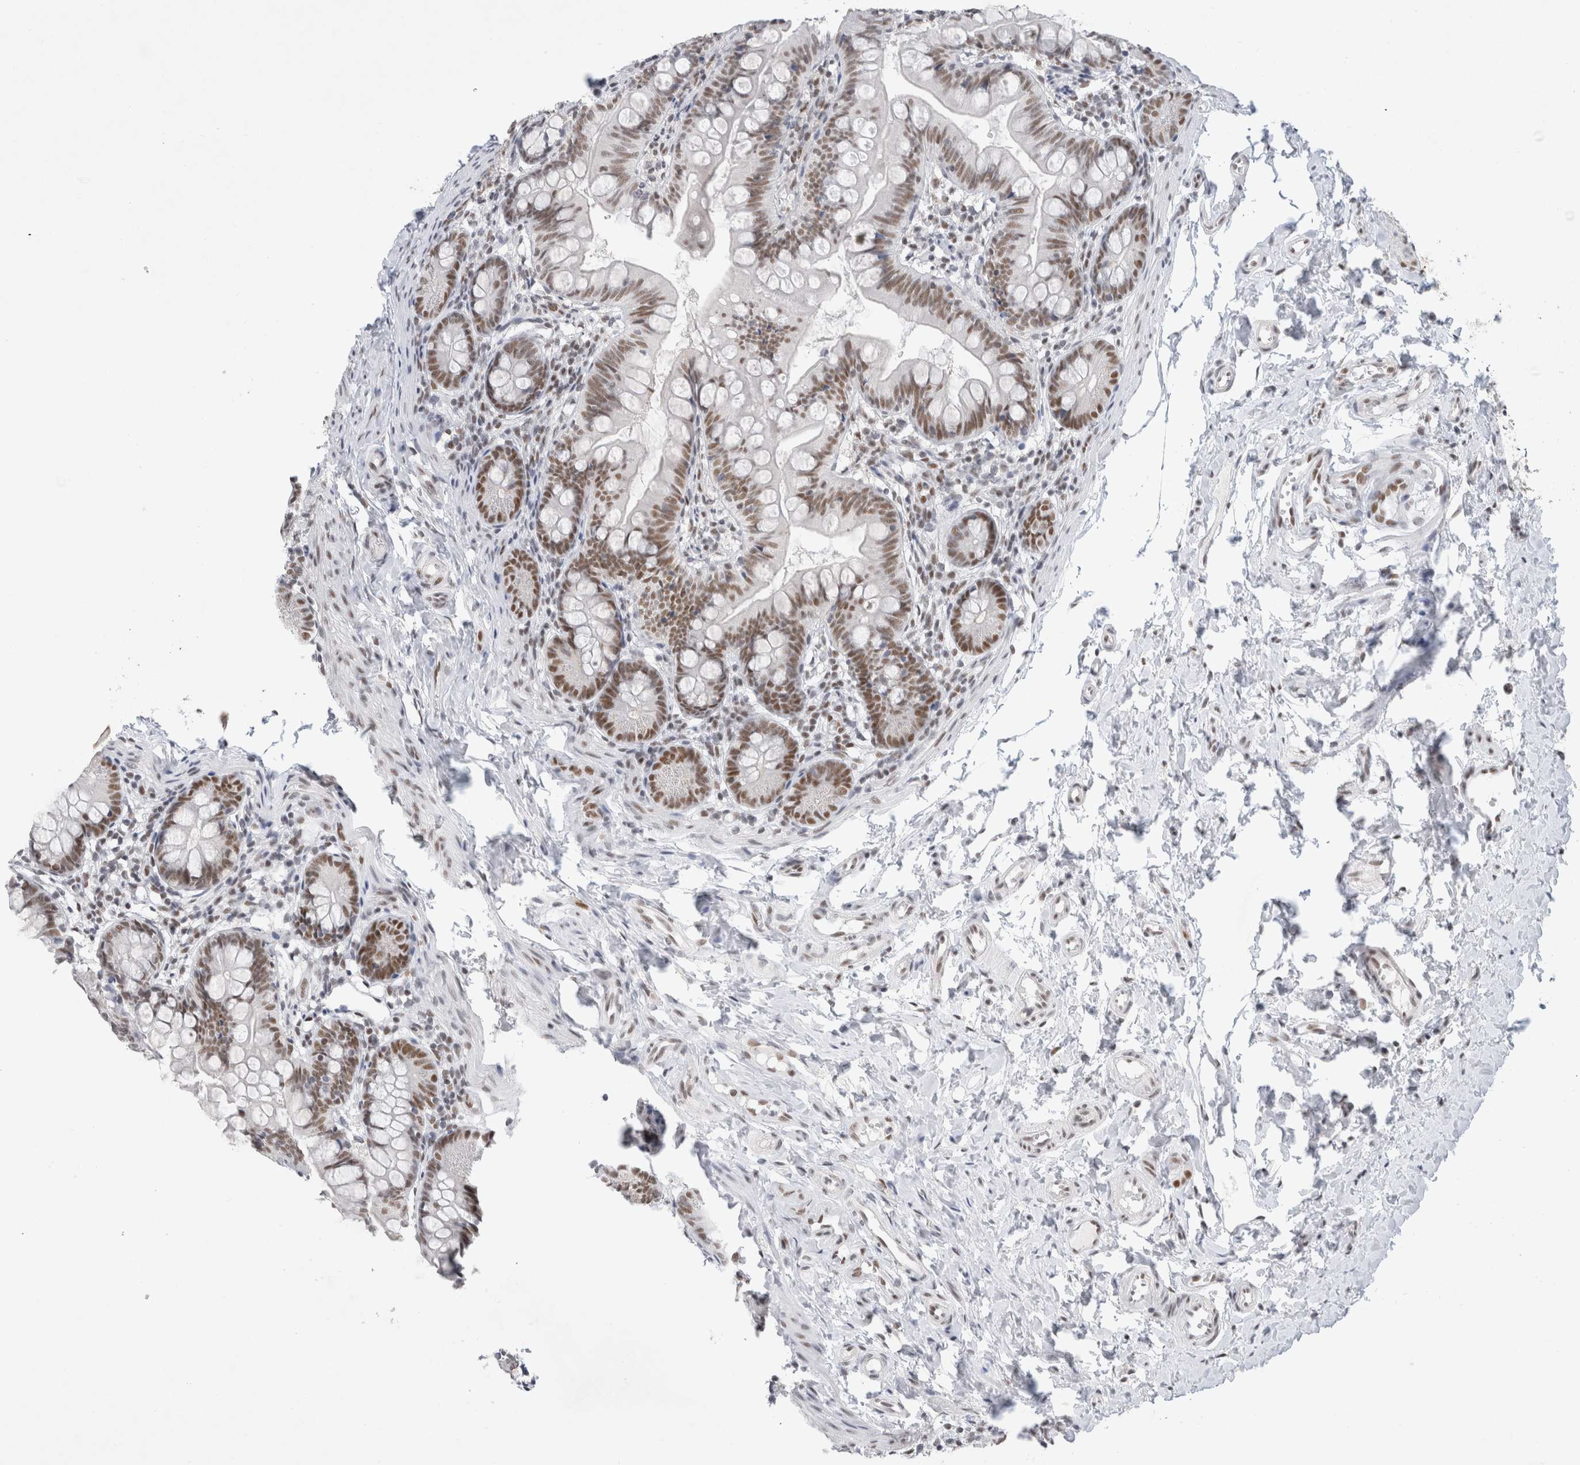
{"staining": {"intensity": "moderate", "quantity": ">75%", "location": "nuclear"}, "tissue": "small intestine", "cell_type": "Glandular cells", "image_type": "normal", "snomed": [{"axis": "morphology", "description": "Normal tissue, NOS"}, {"axis": "topography", "description": "Small intestine"}], "caption": "Moderate nuclear expression is present in about >75% of glandular cells in unremarkable small intestine.", "gene": "COPS7A", "patient": {"sex": "male", "age": 7}}